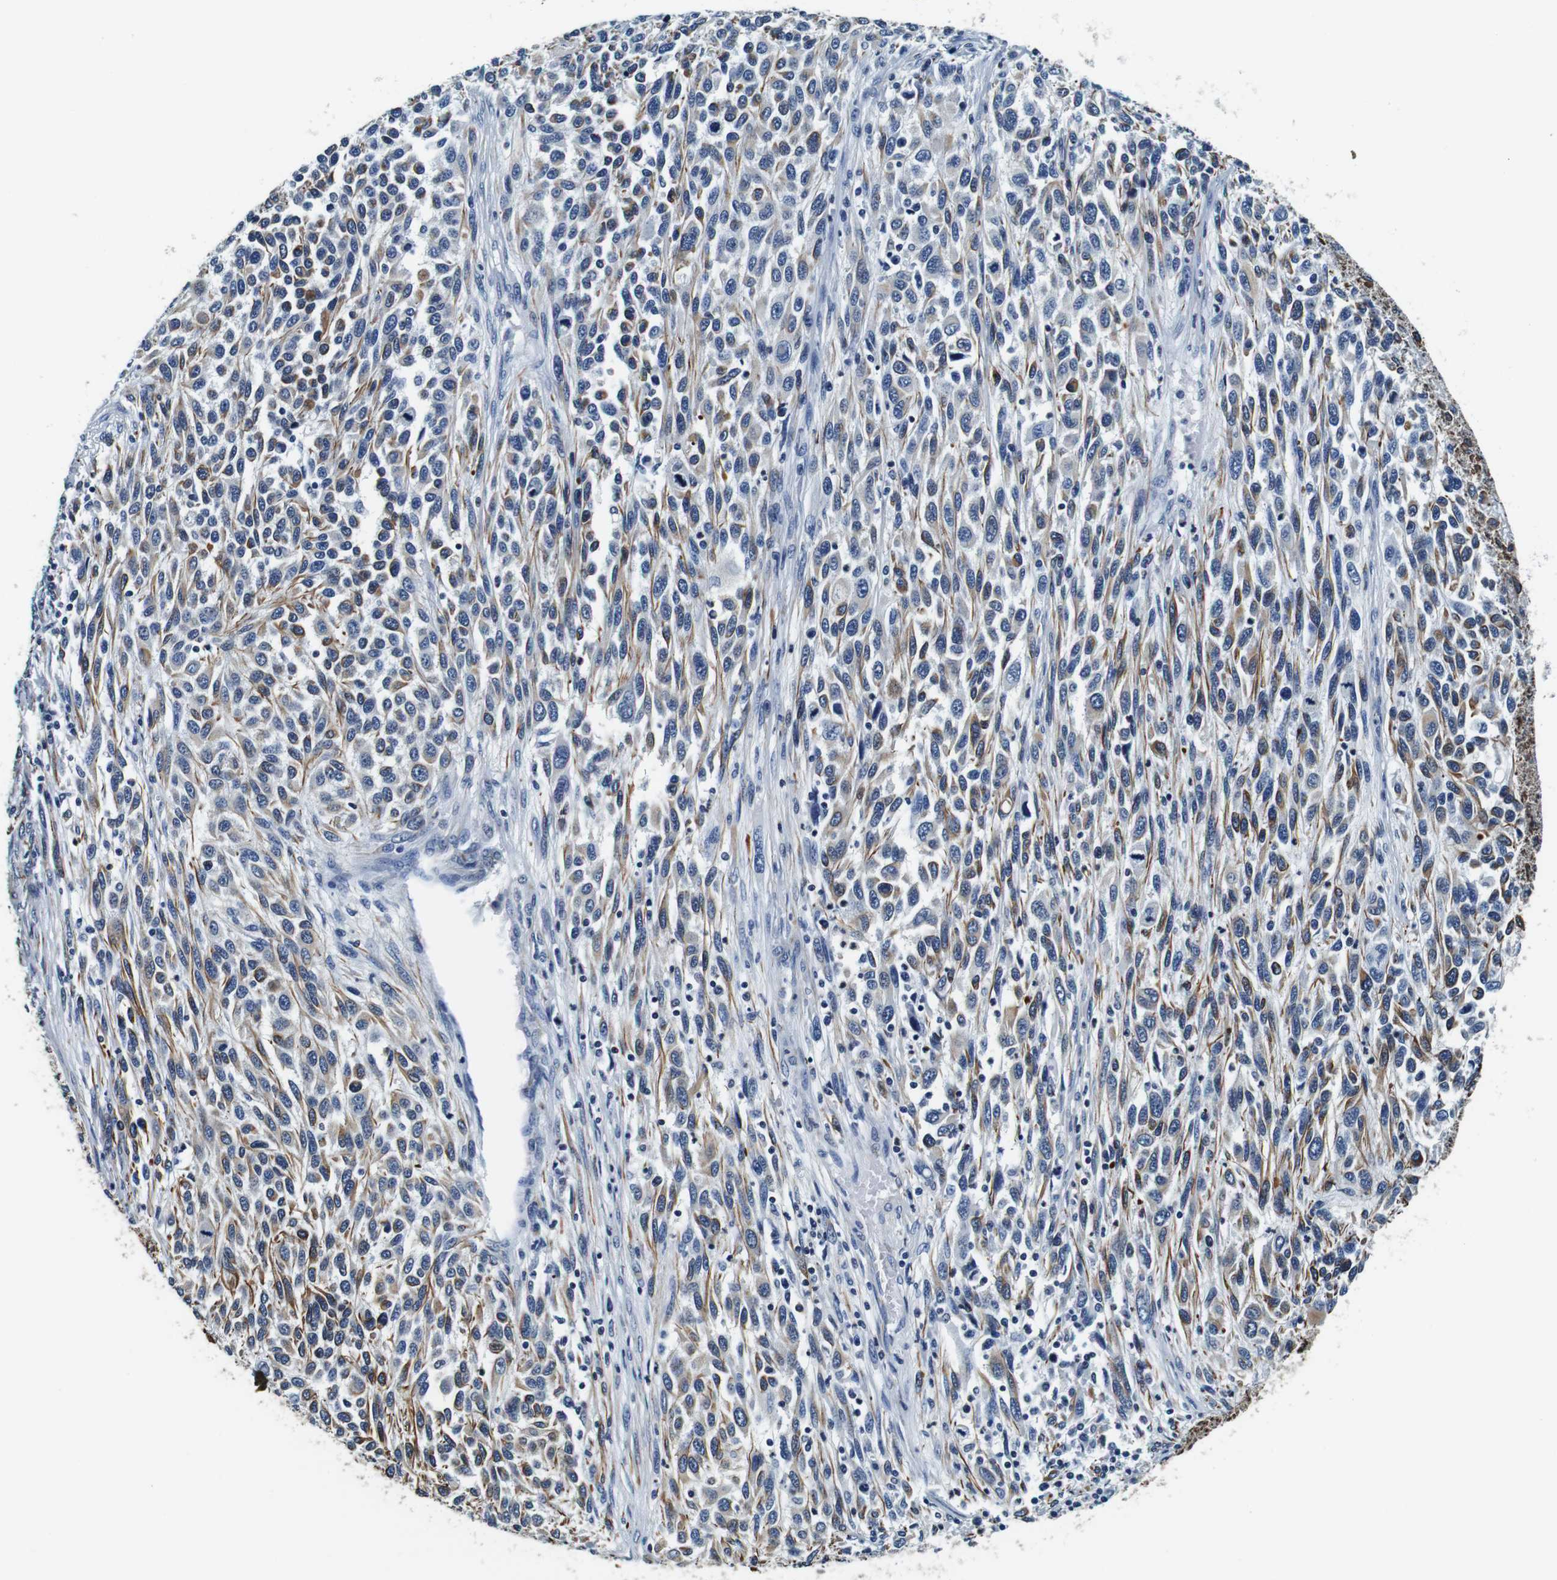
{"staining": {"intensity": "negative", "quantity": "none", "location": "none"}, "tissue": "melanoma", "cell_type": "Tumor cells", "image_type": "cancer", "snomed": [{"axis": "morphology", "description": "Malignant melanoma, Metastatic site"}, {"axis": "topography", "description": "Lymph node"}], "caption": "Immunohistochemical staining of melanoma reveals no significant expression in tumor cells.", "gene": "GJE1", "patient": {"sex": "male", "age": 61}}